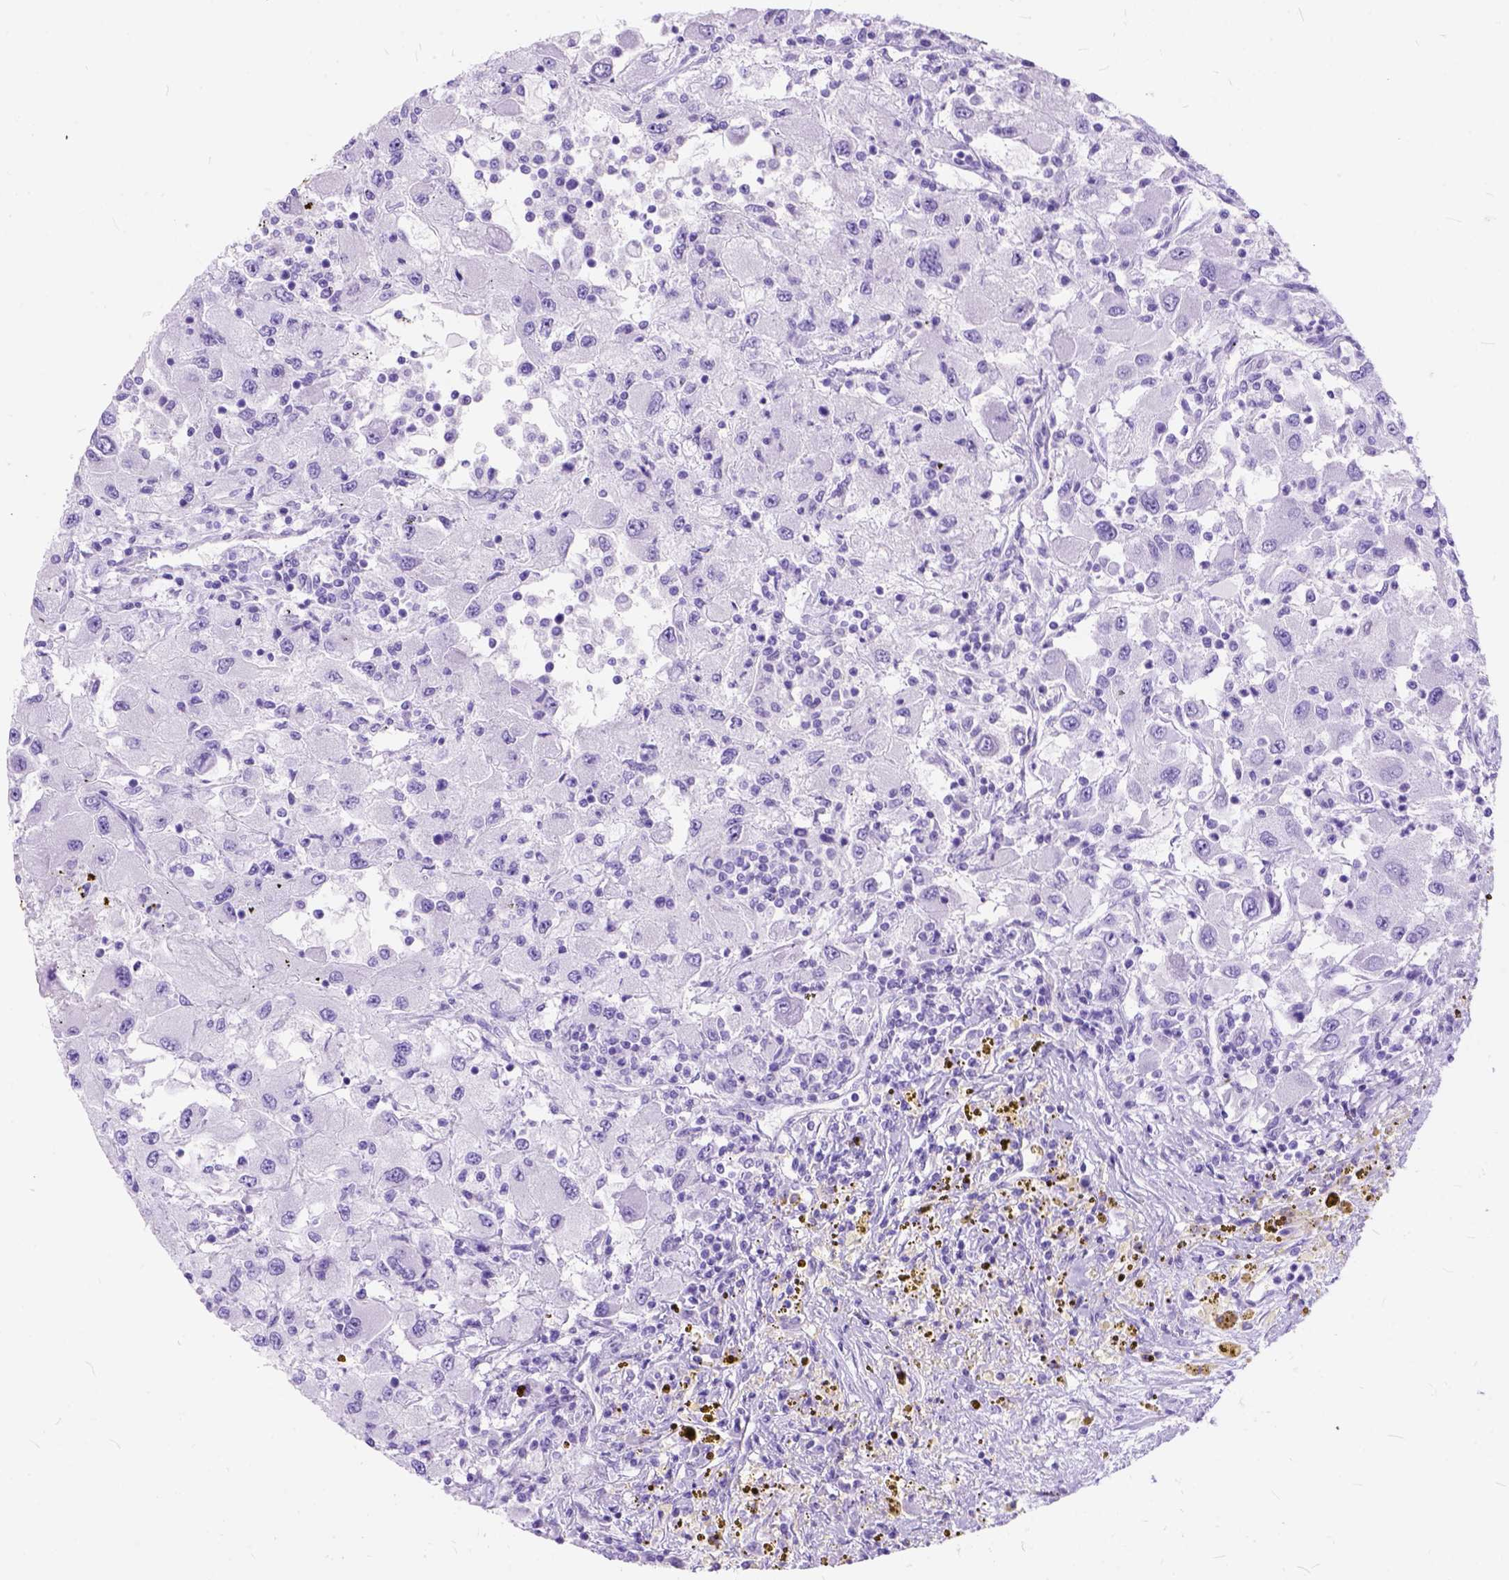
{"staining": {"intensity": "negative", "quantity": "none", "location": "none"}, "tissue": "renal cancer", "cell_type": "Tumor cells", "image_type": "cancer", "snomed": [{"axis": "morphology", "description": "Adenocarcinoma, NOS"}, {"axis": "topography", "description": "Kidney"}], "caption": "IHC micrograph of adenocarcinoma (renal) stained for a protein (brown), which displays no expression in tumor cells. (DAB IHC visualized using brightfield microscopy, high magnification).", "gene": "C1QTNF3", "patient": {"sex": "female", "age": 67}}